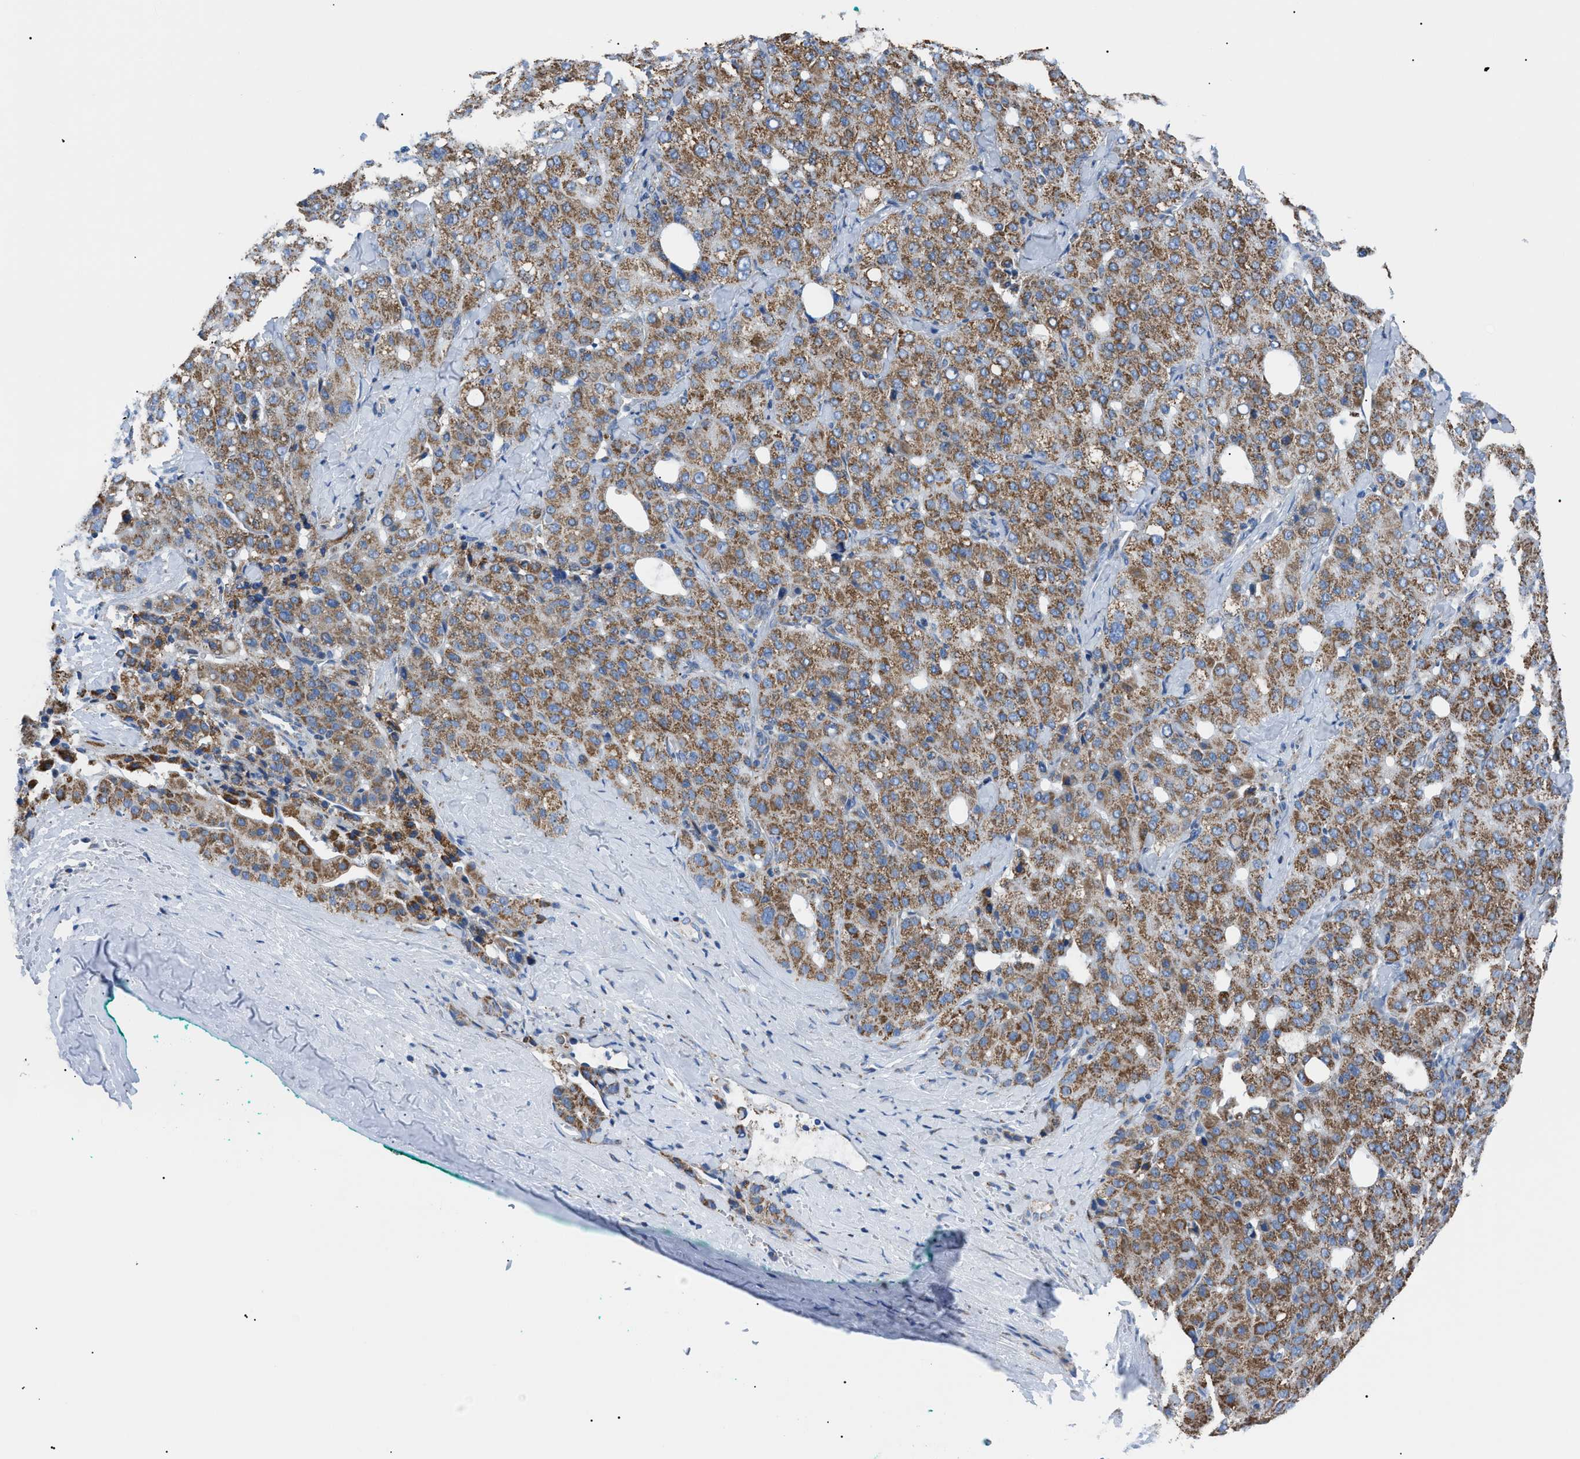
{"staining": {"intensity": "moderate", "quantity": ">75%", "location": "cytoplasmic/membranous"}, "tissue": "liver cancer", "cell_type": "Tumor cells", "image_type": "cancer", "snomed": [{"axis": "morphology", "description": "Carcinoma, Hepatocellular, NOS"}, {"axis": "topography", "description": "Liver"}], "caption": "Tumor cells demonstrate medium levels of moderate cytoplasmic/membranous expression in about >75% of cells in human liver hepatocellular carcinoma.", "gene": "PHB2", "patient": {"sex": "male", "age": 65}}